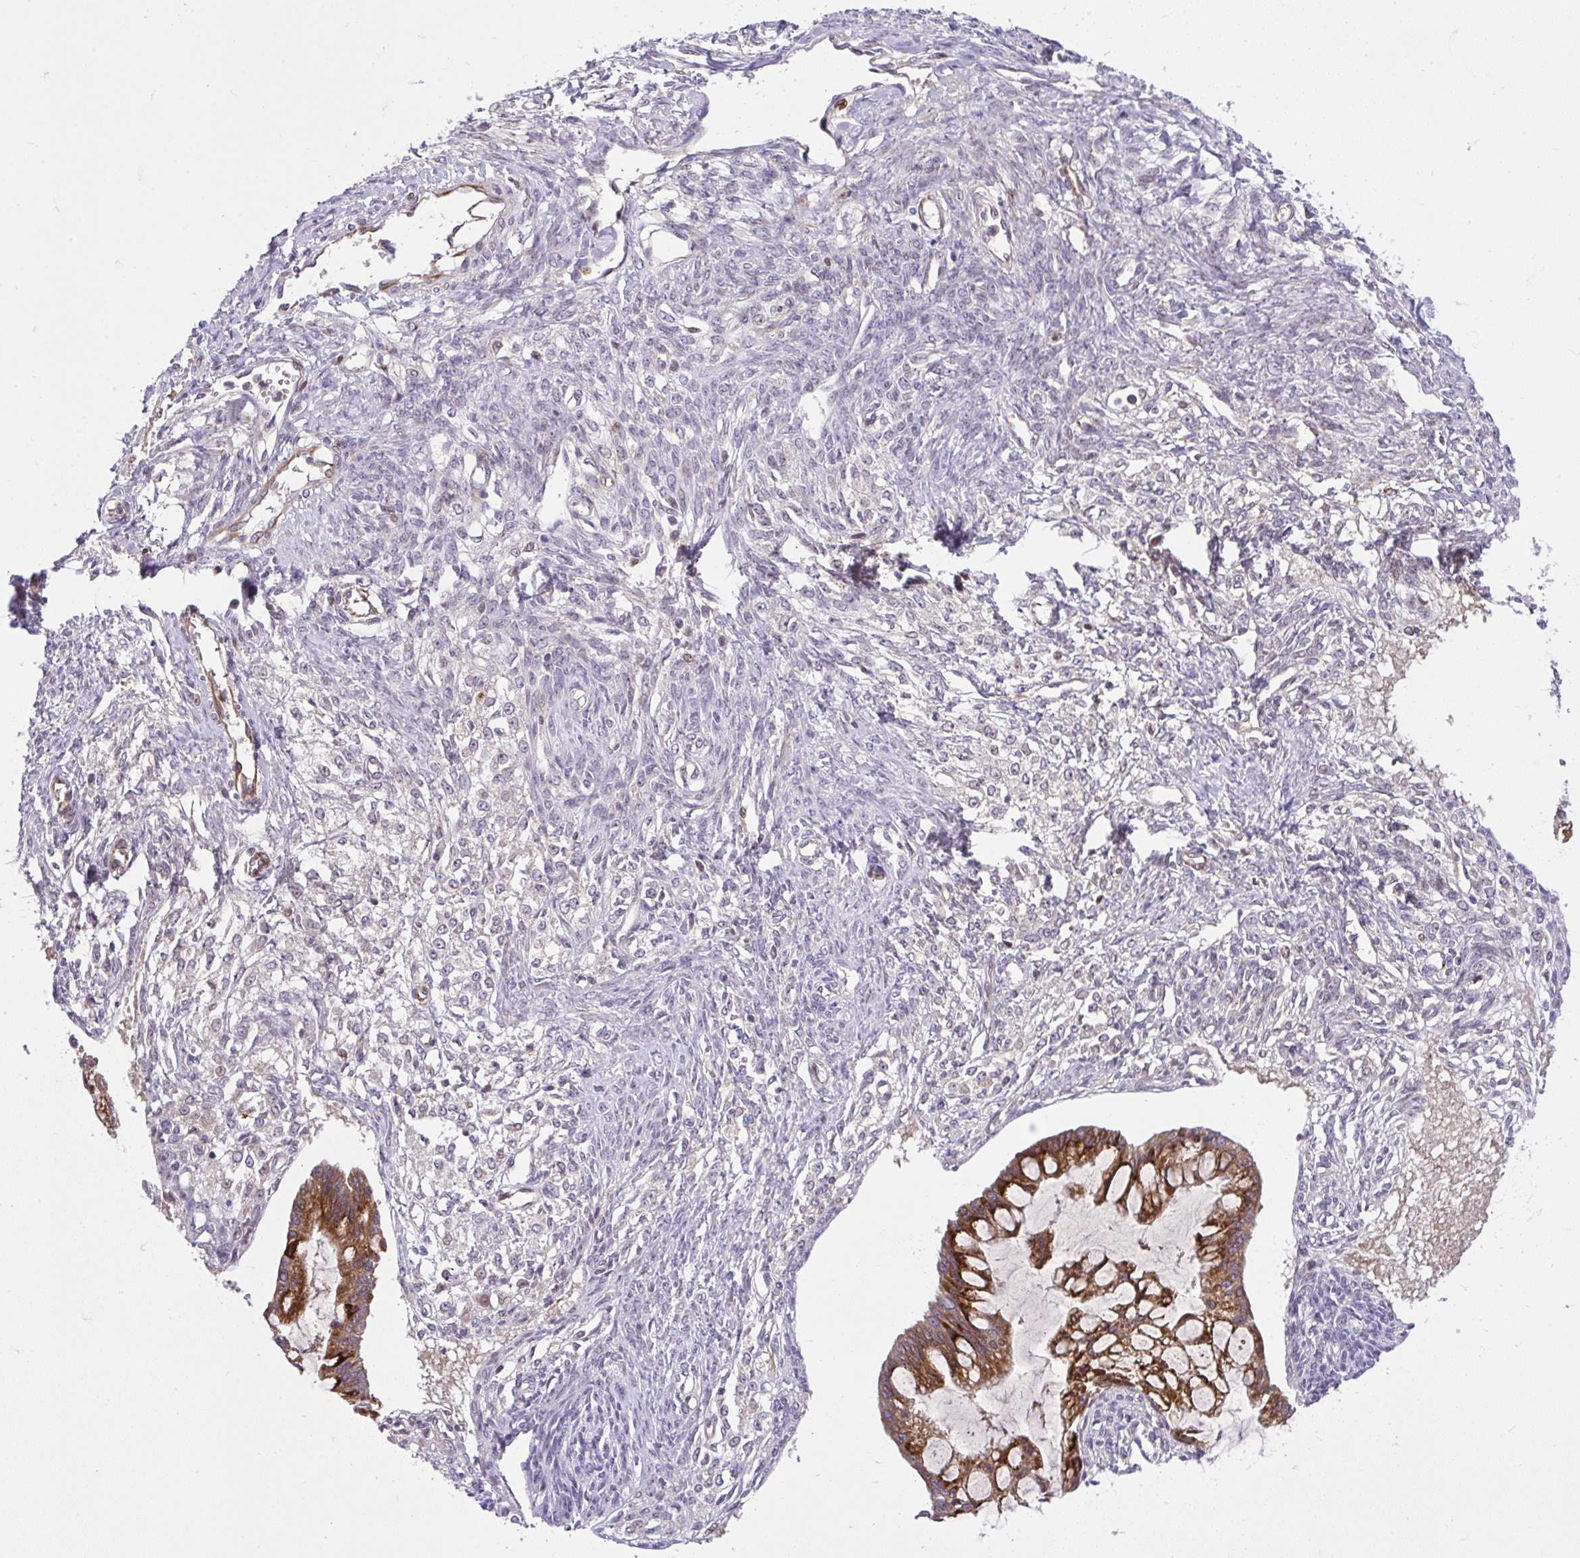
{"staining": {"intensity": "strong", "quantity": ">75%", "location": "cytoplasmic/membranous"}, "tissue": "ovarian cancer", "cell_type": "Tumor cells", "image_type": "cancer", "snomed": [{"axis": "morphology", "description": "Cystadenocarcinoma, mucinous, NOS"}, {"axis": "topography", "description": "Ovary"}], "caption": "A photomicrograph showing strong cytoplasmic/membranous expression in approximately >75% of tumor cells in ovarian cancer, as visualized by brown immunohistochemical staining.", "gene": "CHIA", "patient": {"sex": "female", "age": 73}}